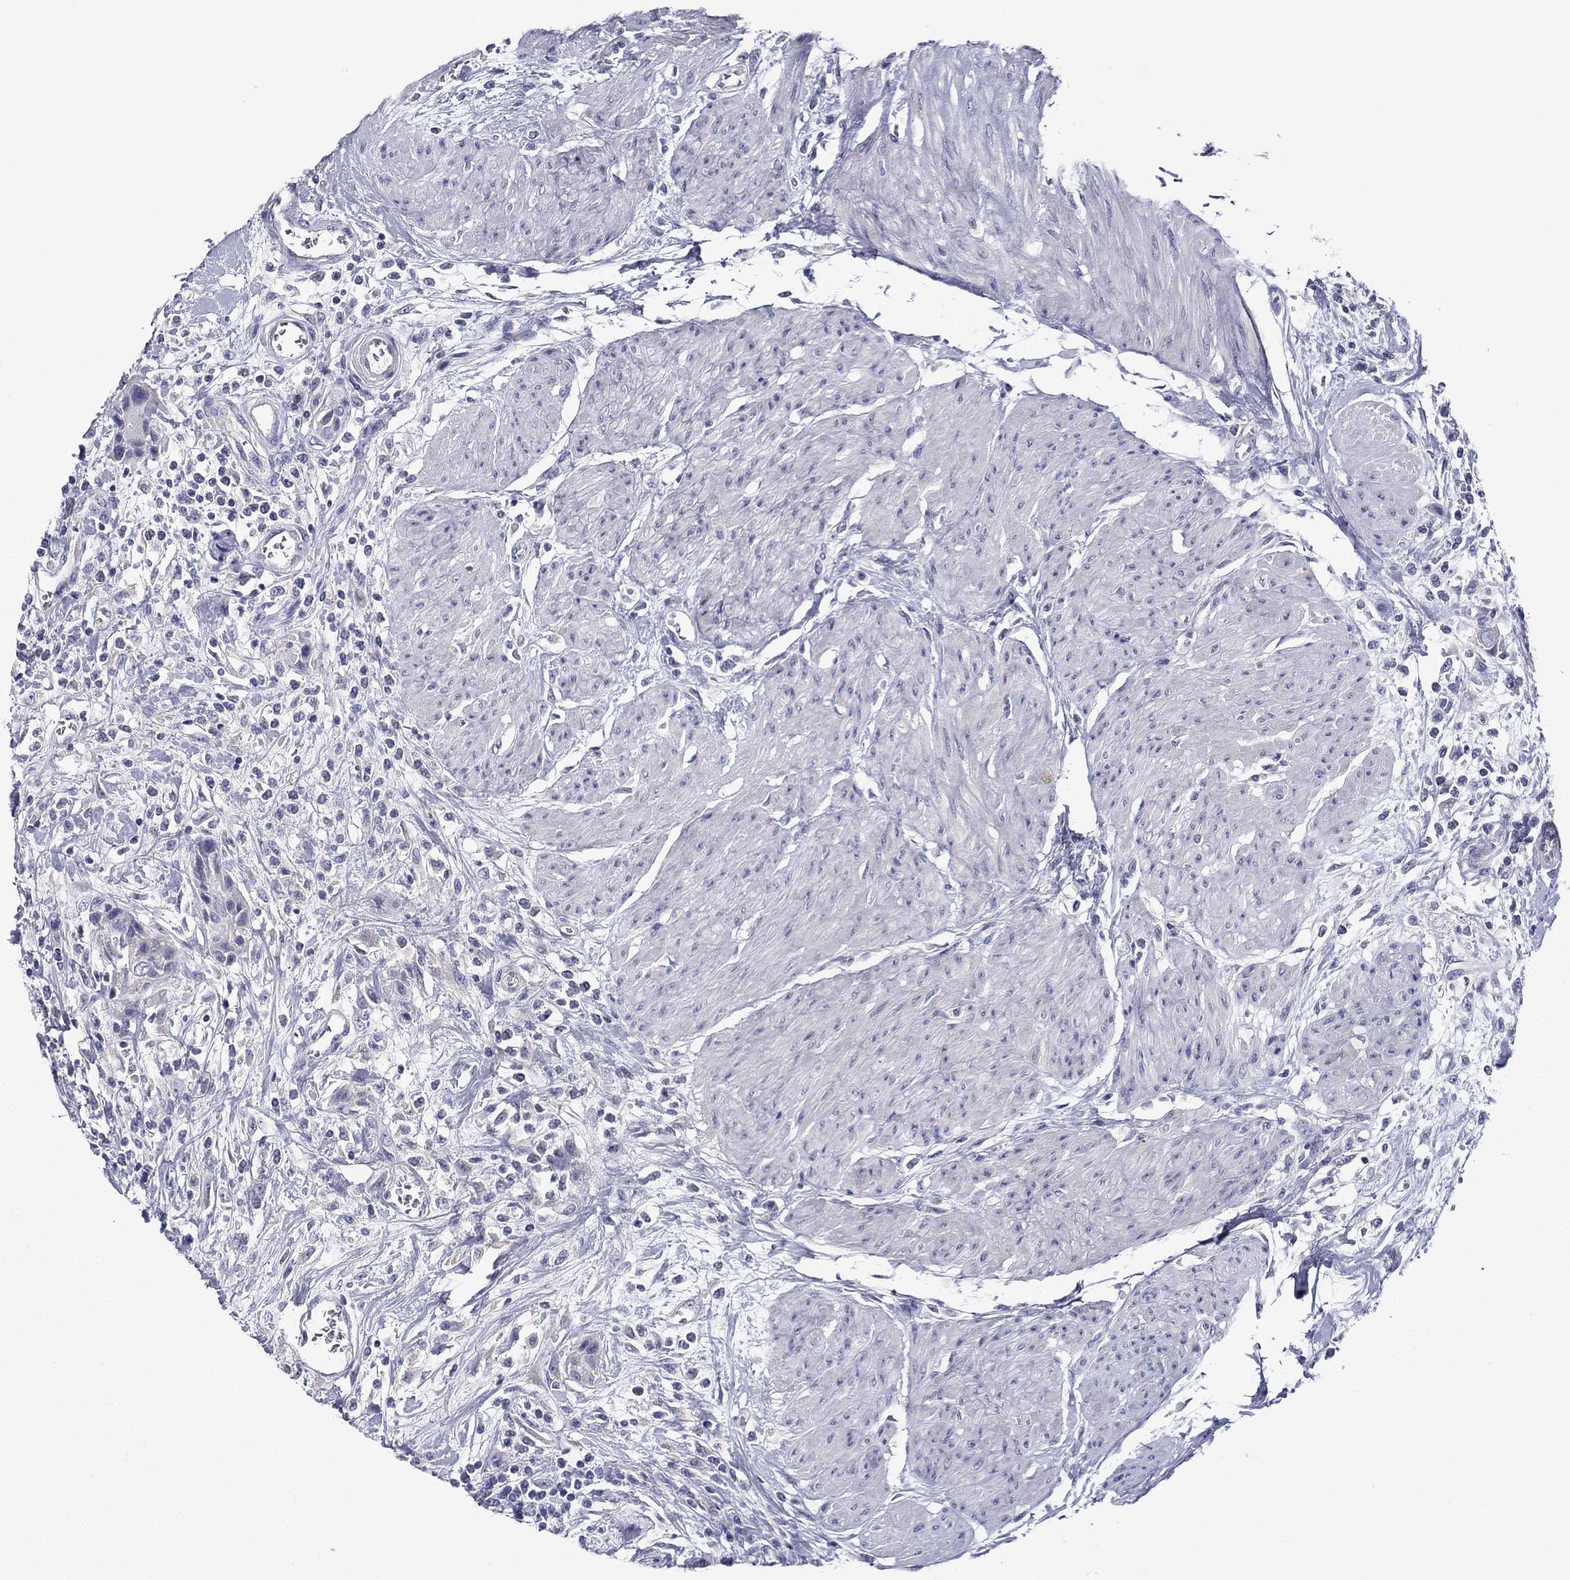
{"staining": {"intensity": "negative", "quantity": "none", "location": "none"}, "tissue": "urothelial cancer", "cell_type": "Tumor cells", "image_type": "cancer", "snomed": [{"axis": "morphology", "description": "Urothelial carcinoma, High grade"}, {"axis": "topography", "description": "Urinary bladder"}], "caption": "Urothelial cancer was stained to show a protein in brown. There is no significant expression in tumor cells.", "gene": "SPATA7", "patient": {"sex": "male", "age": 35}}